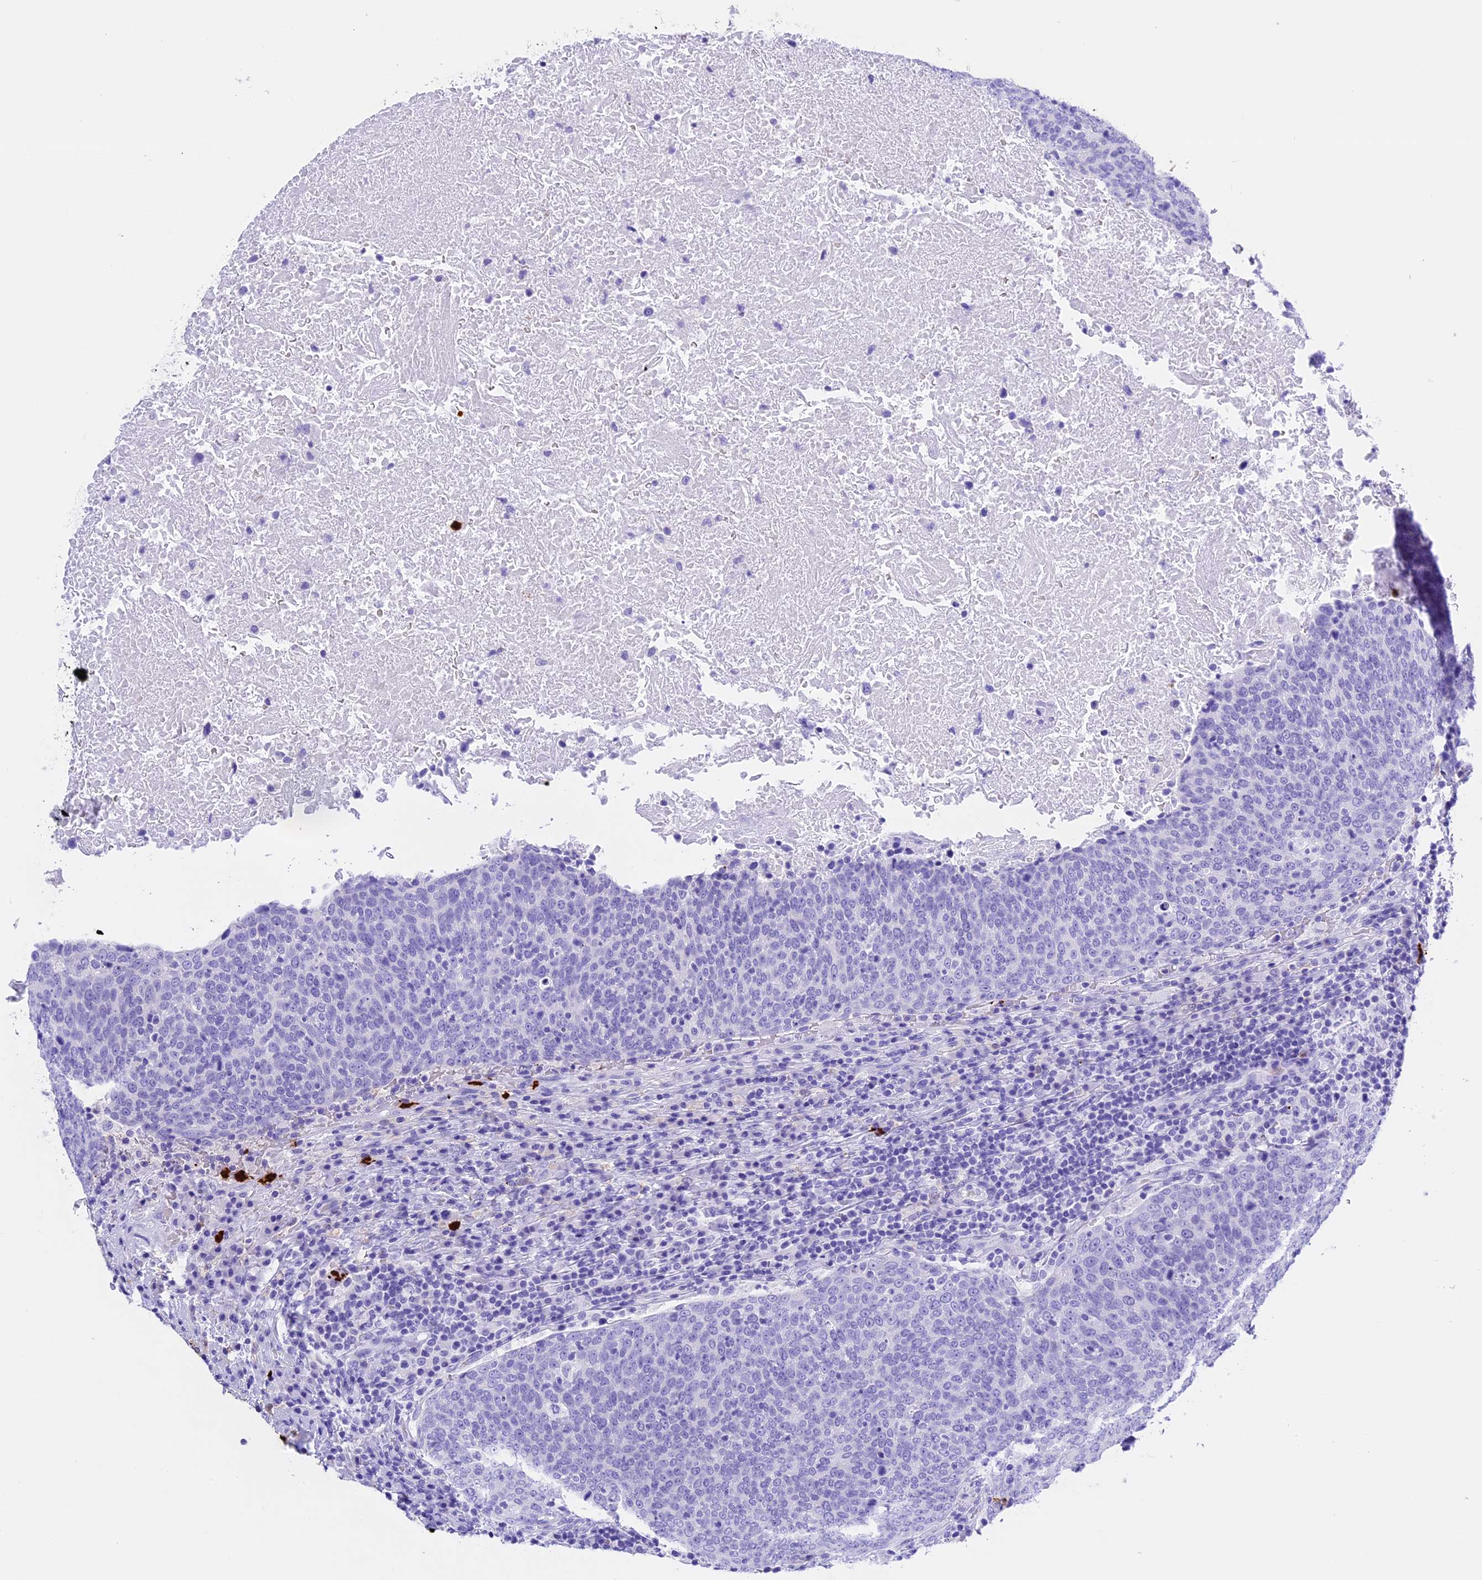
{"staining": {"intensity": "negative", "quantity": "none", "location": "none"}, "tissue": "head and neck cancer", "cell_type": "Tumor cells", "image_type": "cancer", "snomed": [{"axis": "morphology", "description": "Squamous cell carcinoma, NOS"}, {"axis": "morphology", "description": "Squamous cell carcinoma, metastatic, NOS"}, {"axis": "topography", "description": "Lymph node"}, {"axis": "topography", "description": "Head-Neck"}], "caption": "Immunohistochemistry (IHC) of head and neck cancer demonstrates no positivity in tumor cells. (Stains: DAB IHC with hematoxylin counter stain, Microscopy: brightfield microscopy at high magnification).", "gene": "CLC", "patient": {"sex": "male", "age": 62}}